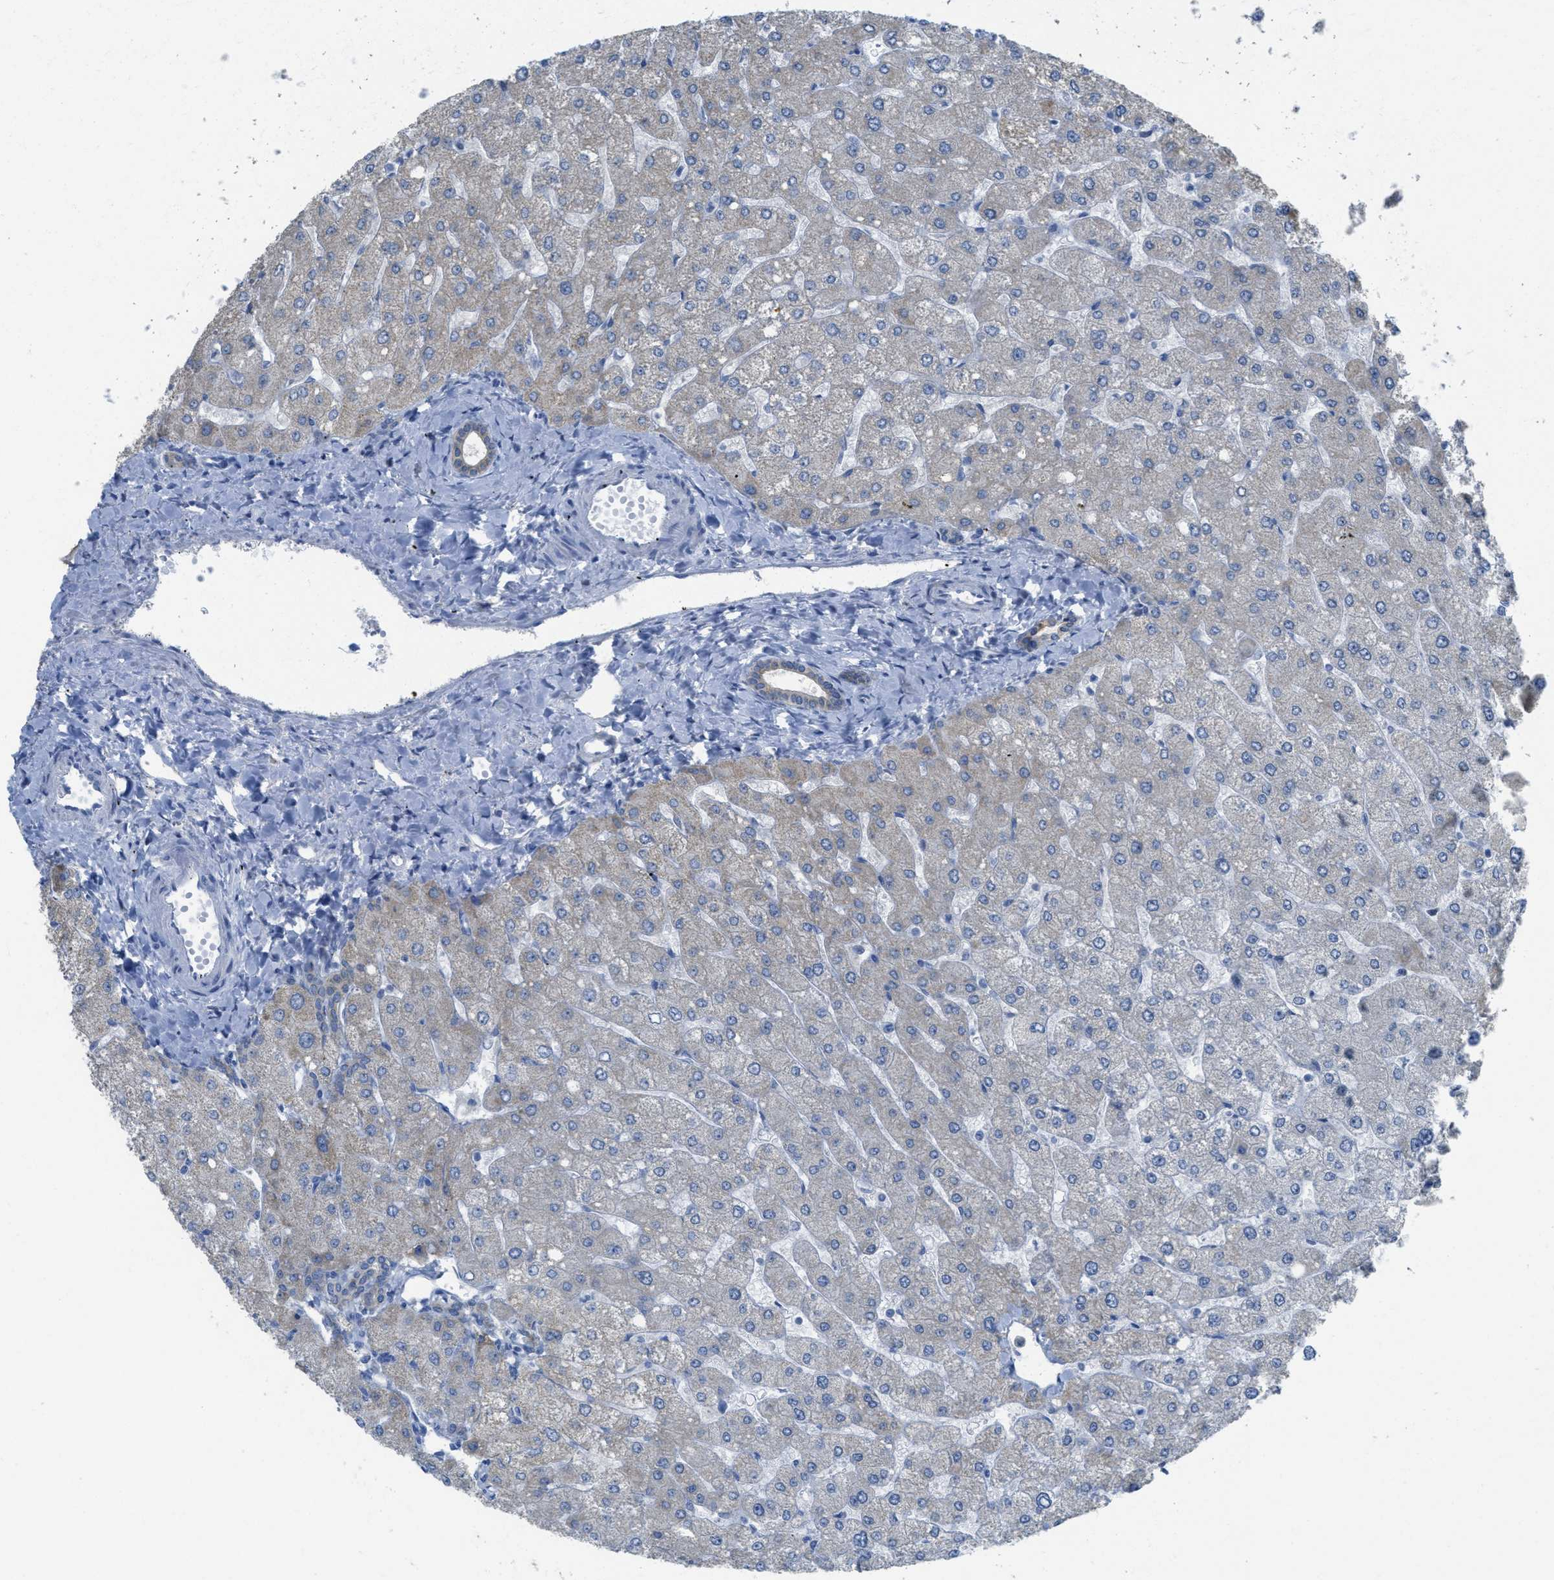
{"staining": {"intensity": "weak", "quantity": "<25%", "location": "cytoplasmic/membranous"}, "tissue": "liver", "cell_type": "Cholangiocytes", "image_type": "normal", "snomed": [{"axis": "morphology", "description": "Normal tissue, NOS"}, {"axis": "topography", "description": "Liver"}], "caption": "Protein analysis of benign liver reveals no significant expression in cholangiocytes.", "gene": "SFXN2", "patient": {"sex": "male", "age": 55}}